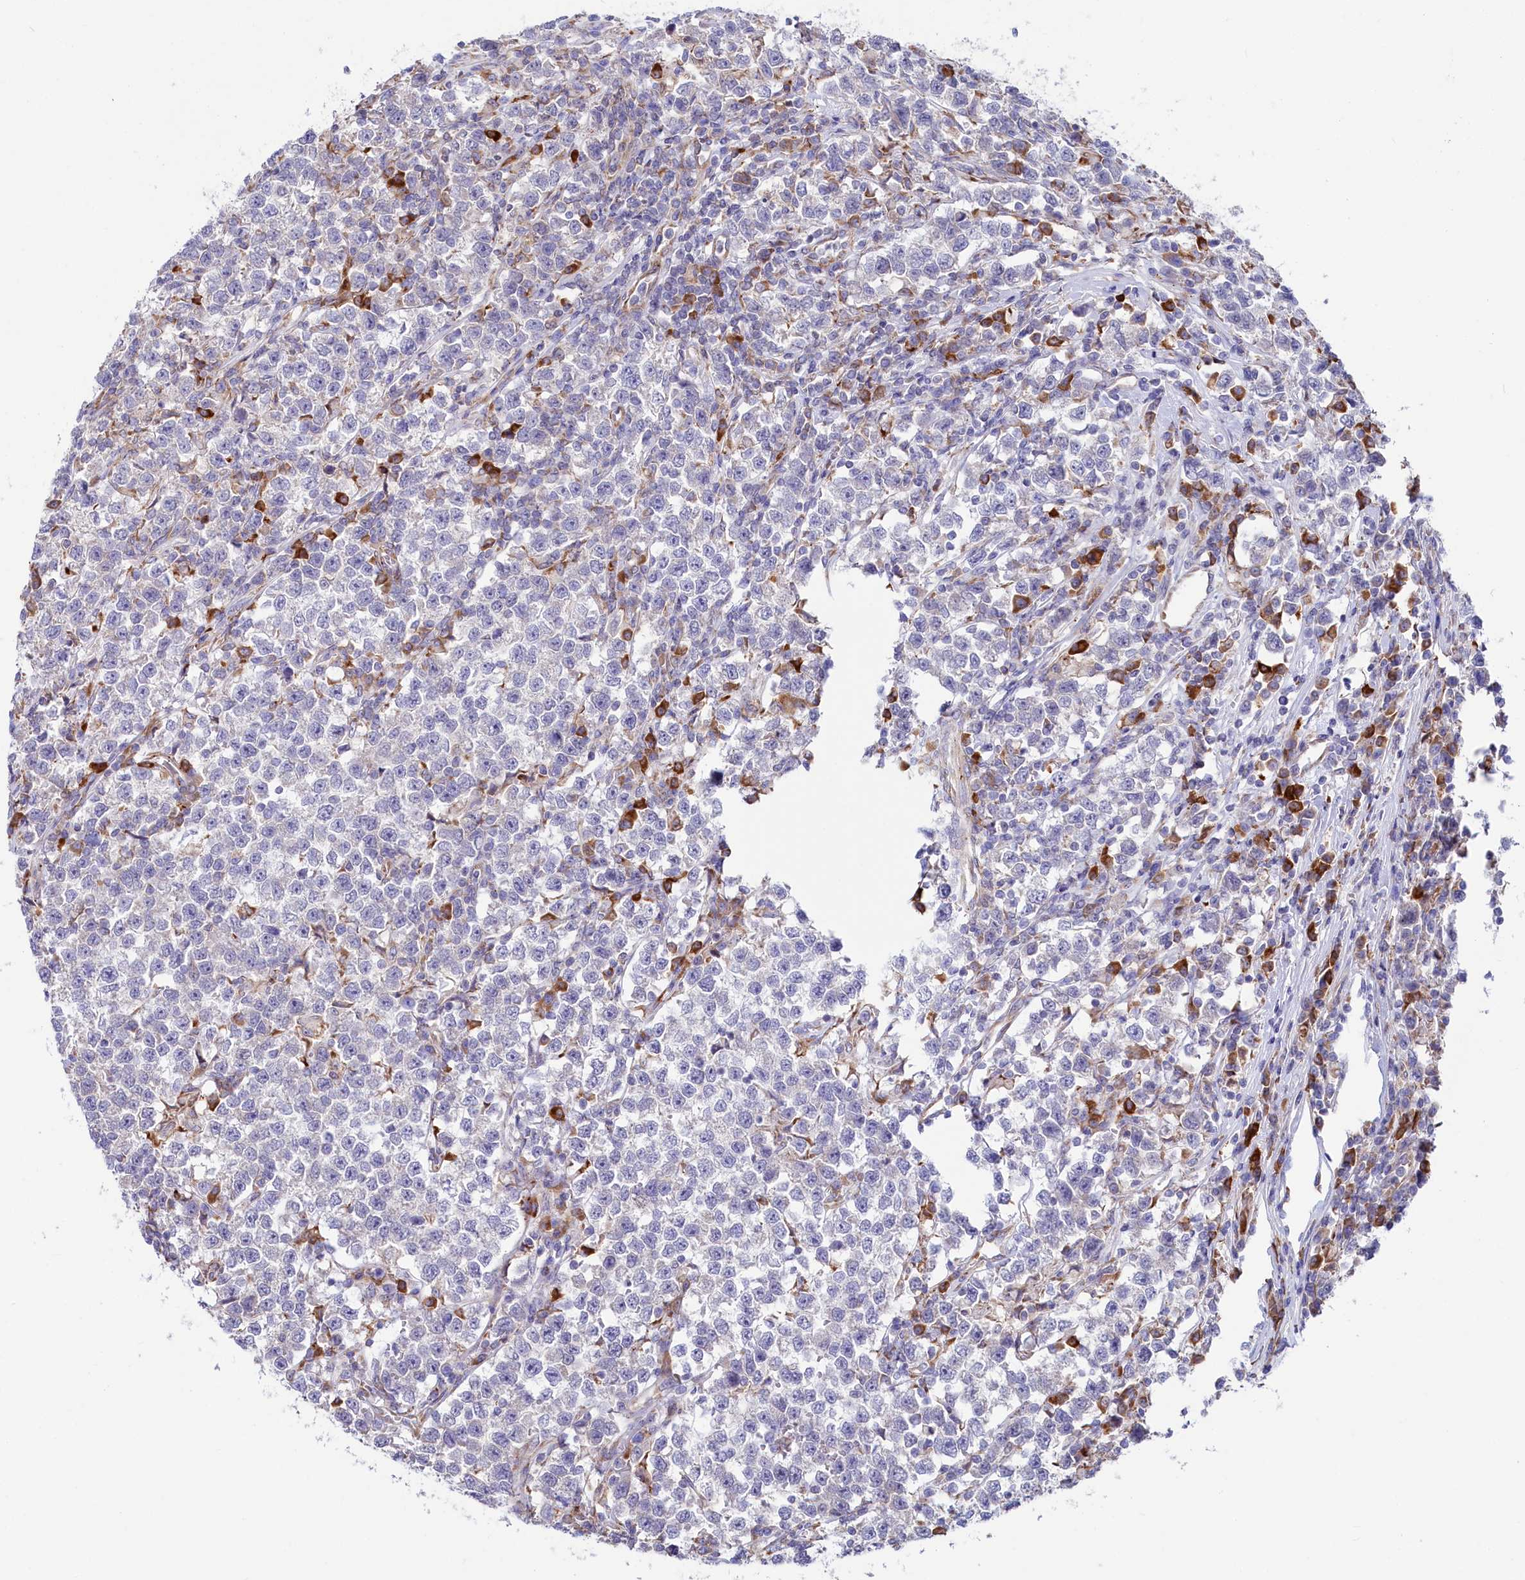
{"staining": {"intensity": "negative", "quantity": "none", "location": "none"}, "tissue": "testis cancer", "cell_type": "Tumor cells", "image_type": "cancer", "snomed": [{"axis": "morphology", "description": "Normal tissue, NOS"}, {"axis": "morphology", "description": "Seminoma, NOS"}, {"axis": "topography", "description": "Testis"}], "caption": "Immunohistochemistry histopathology image of testis cancer stained for a protein (brown), which exhibits no expression in tumor cells. (DAB IHC visualized using brightfield microscopy, high magnification).", "gene": "CHID1", "patient": {"sex": "male", "age": 43}}